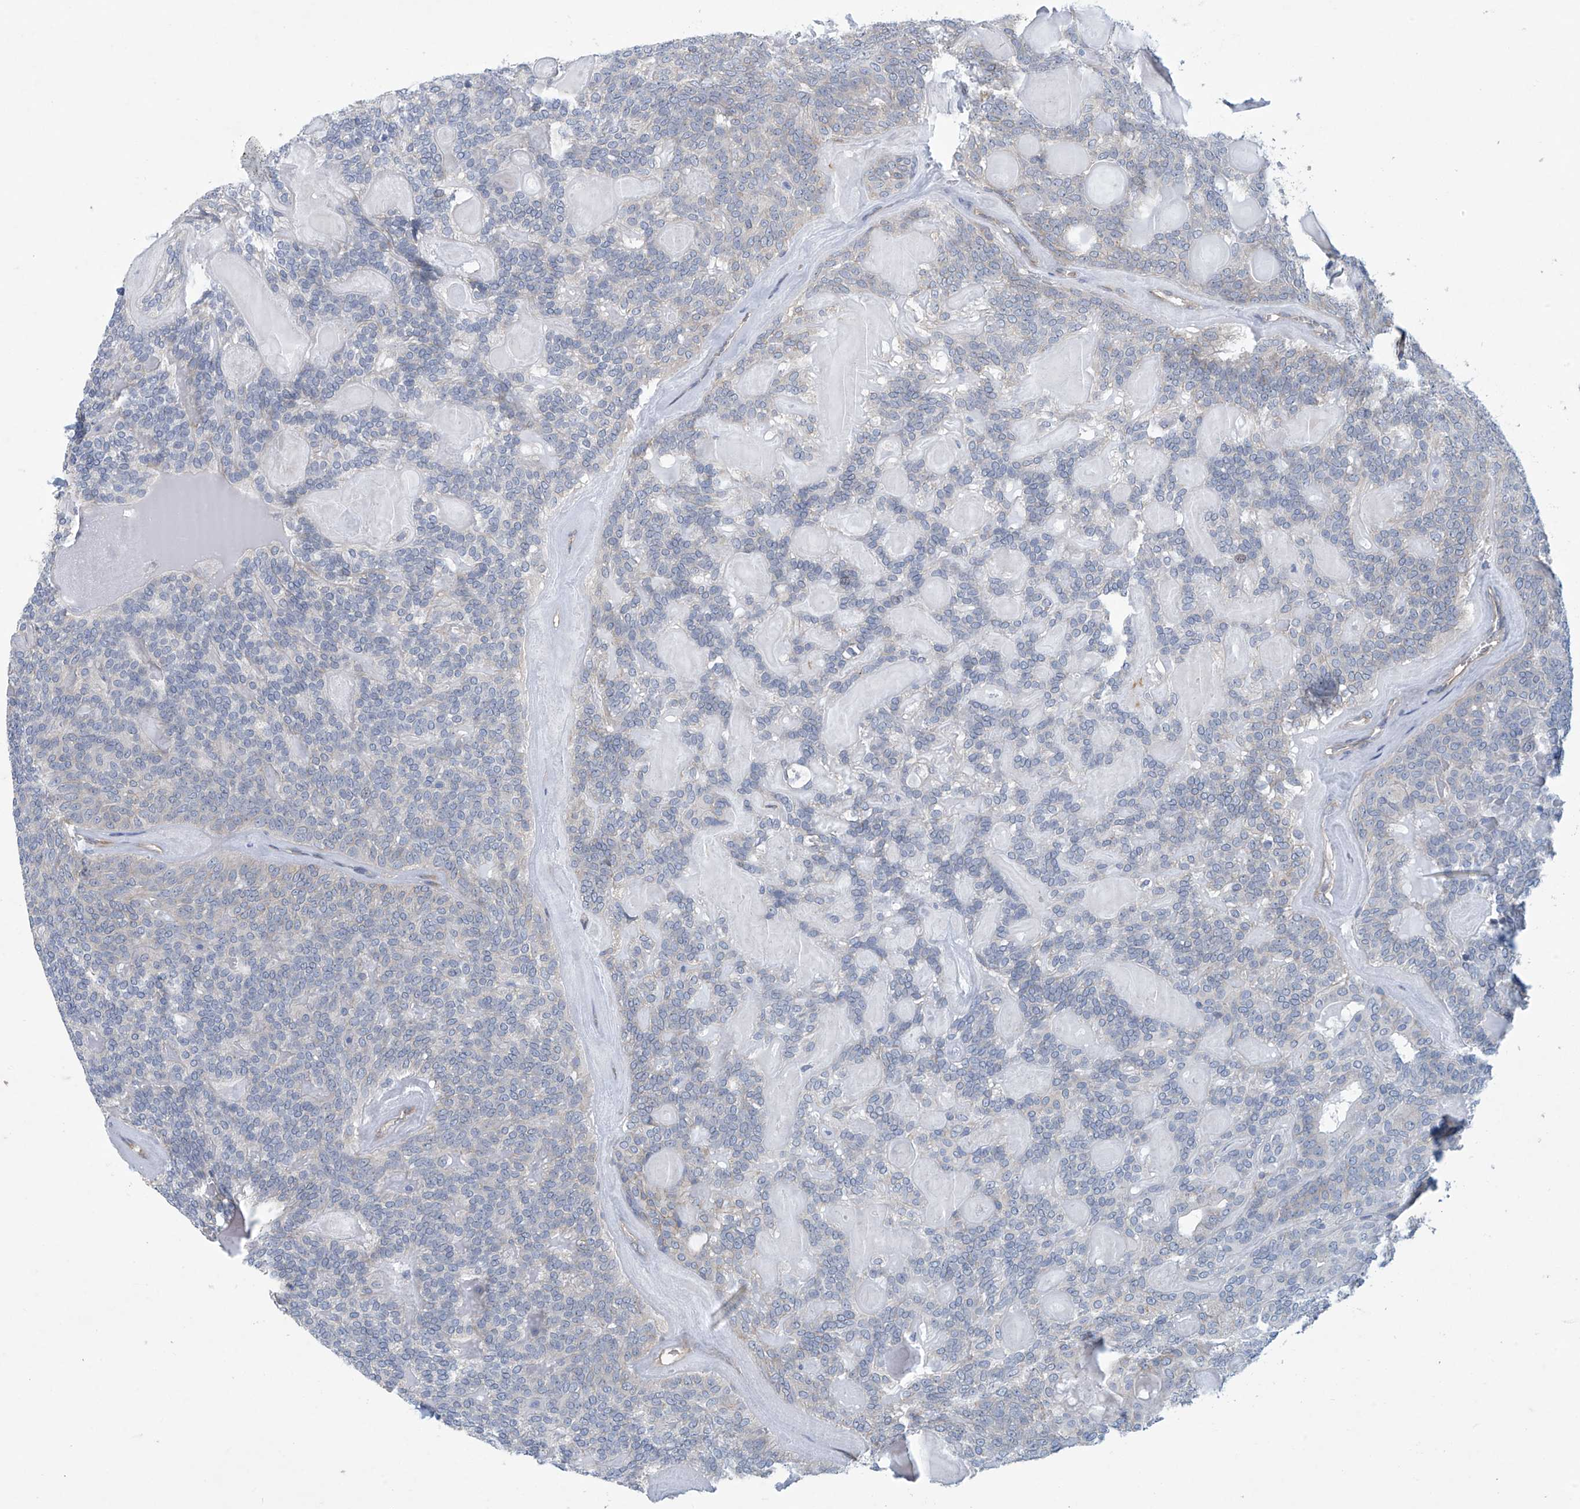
{"staining": {"intensity": "negative", "quantity": "none", "location": "none"}, "tissue": "head and neck cancer", "cell_type": "Tumor cells", "image_type": "cancer", "snomed": [{"axis": "morphology", "description": "Adenocarcinoma, NOS"}, {"axis": "topography", "description": "Head-Neck"}], "caption": "Immunohistochemical staining of head and neck cancer displays no significant positivity in tumor cells.", "gene": "ABHD13", "patient": {"sex": "male", "age": 66}}